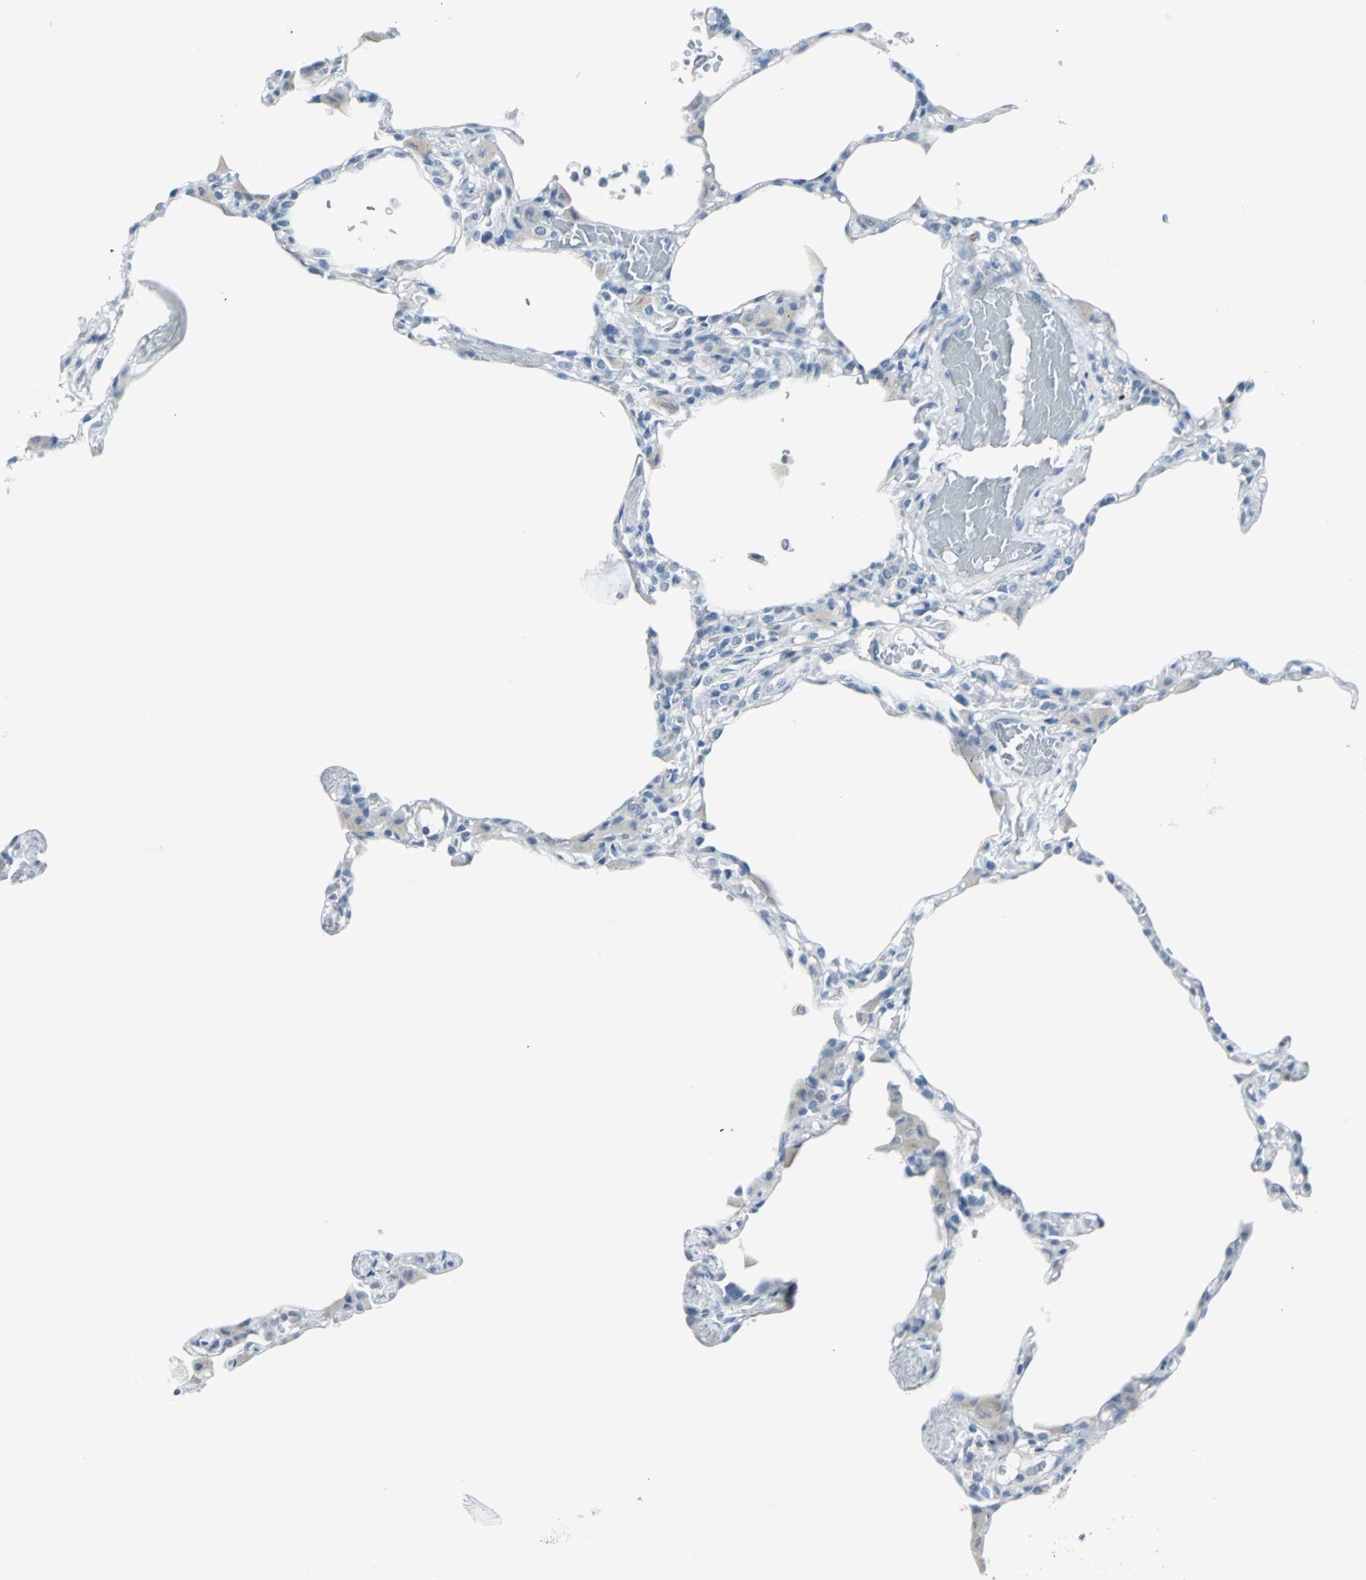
{"staining": {"intensity": "negative", "quantity": "none", "location": "none"}, "tissue": "lung", "cell_type": "Alveolar cells", "image_type": "normal", "snomed": [{"axis": "morphology", "description": "Normal tissue, NOS"}, {"axis": "topography", "description": "Lung"}], "caption": "Immunohistochemistry photomicrograph of unremarkable lung stained for a protein (brown), which displays no expression in alveolar cells.", "gene": "DNAI2", "patient": {"sex": "female", "age": 49}}